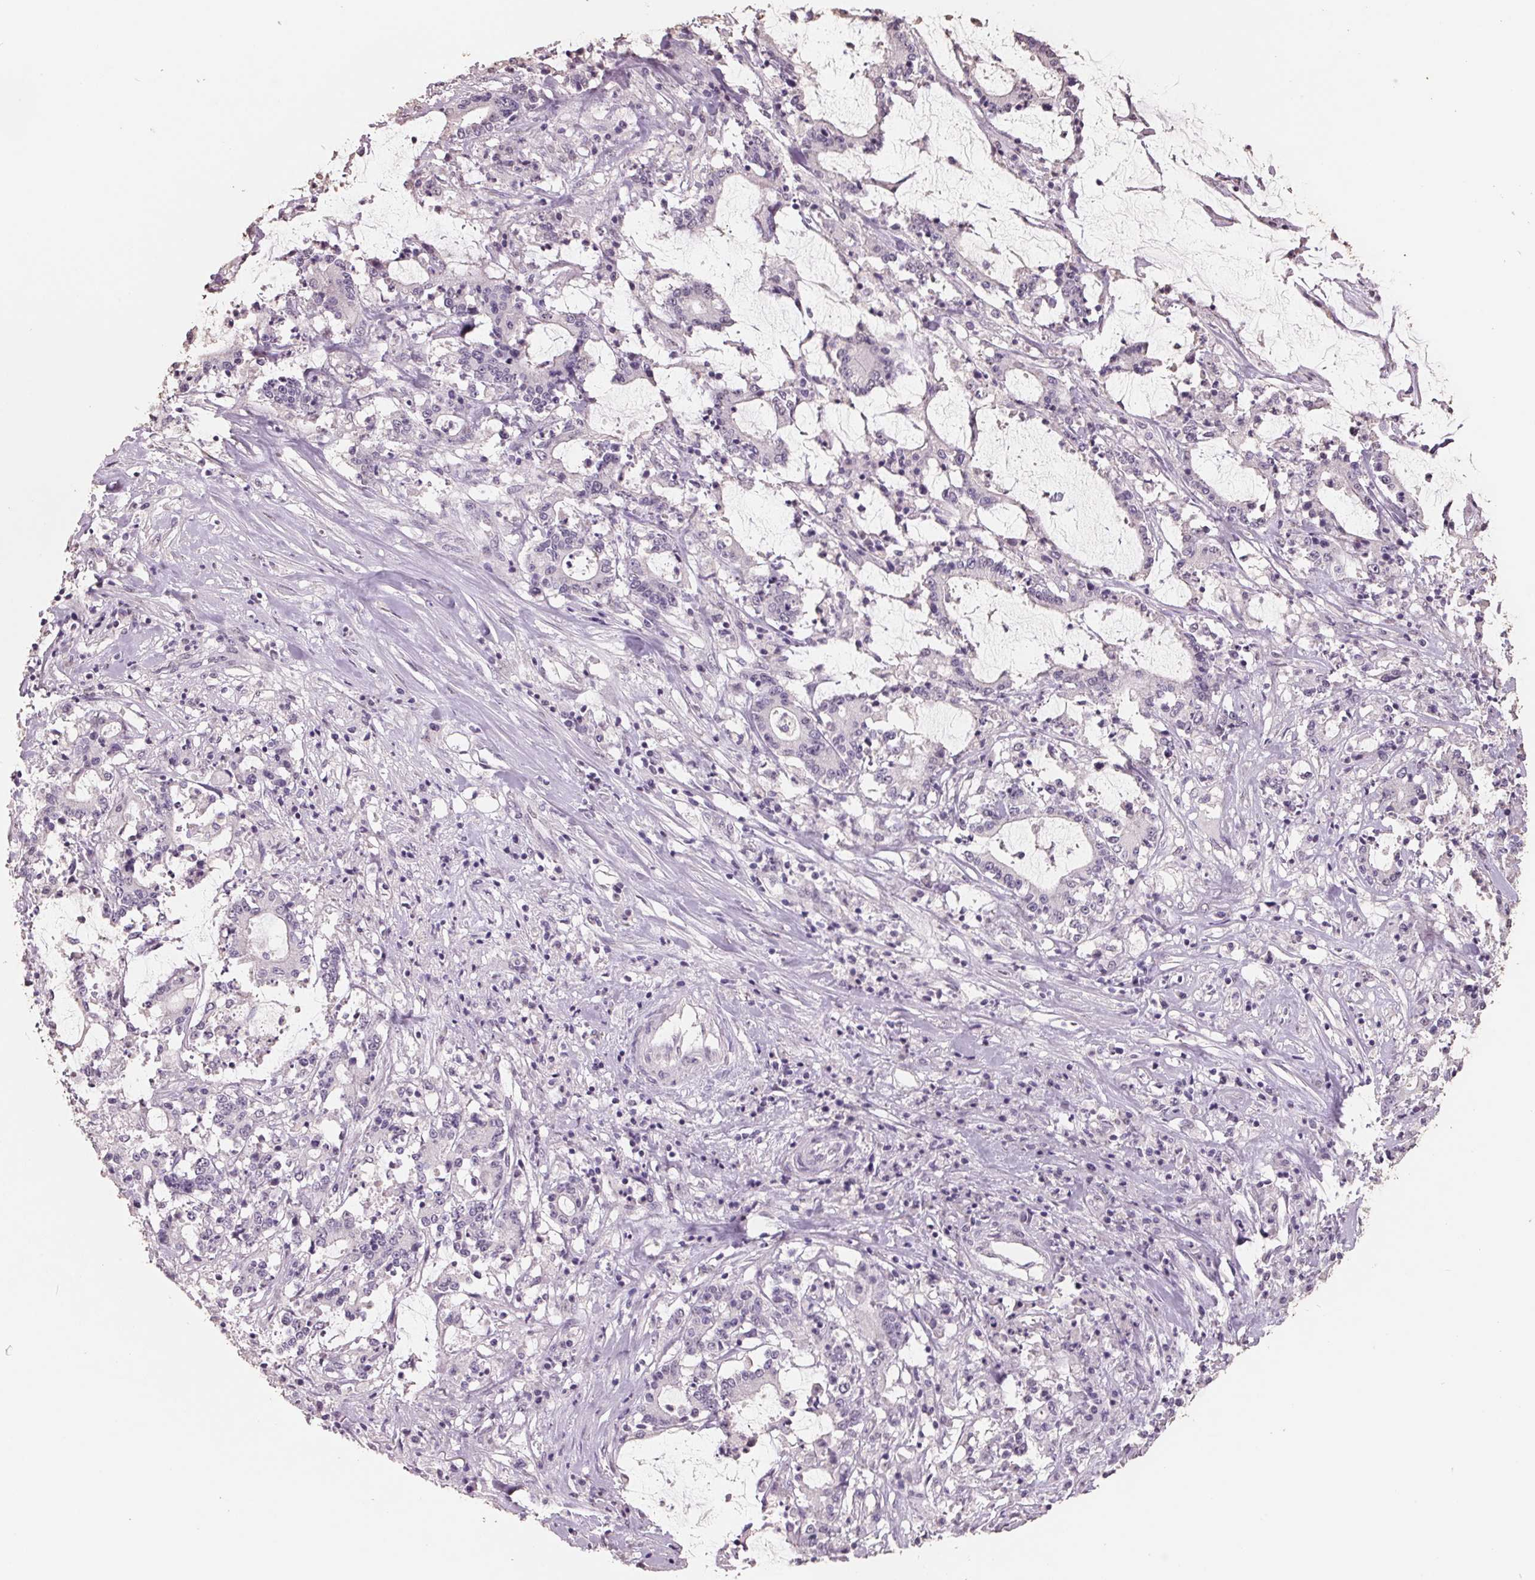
{"staining": {"intensity": "negative", "quantity": "none", "location": "none"}, "tissue": "stomach cancer", "cell_type": "Tumor cells", "image_type": "cancer", "snomed": [{"axis": "morphology", "description": "Adenocarcinoma, NOS"}, {"axis": "topography", "description": "Stomach, upper"}], "caption": "The photomicrograph exhibits no staining of tumor cells in adenocarcinoma (stomach).", "gene": "FTCD", "patient": {"sex": "male", "age": 68}}